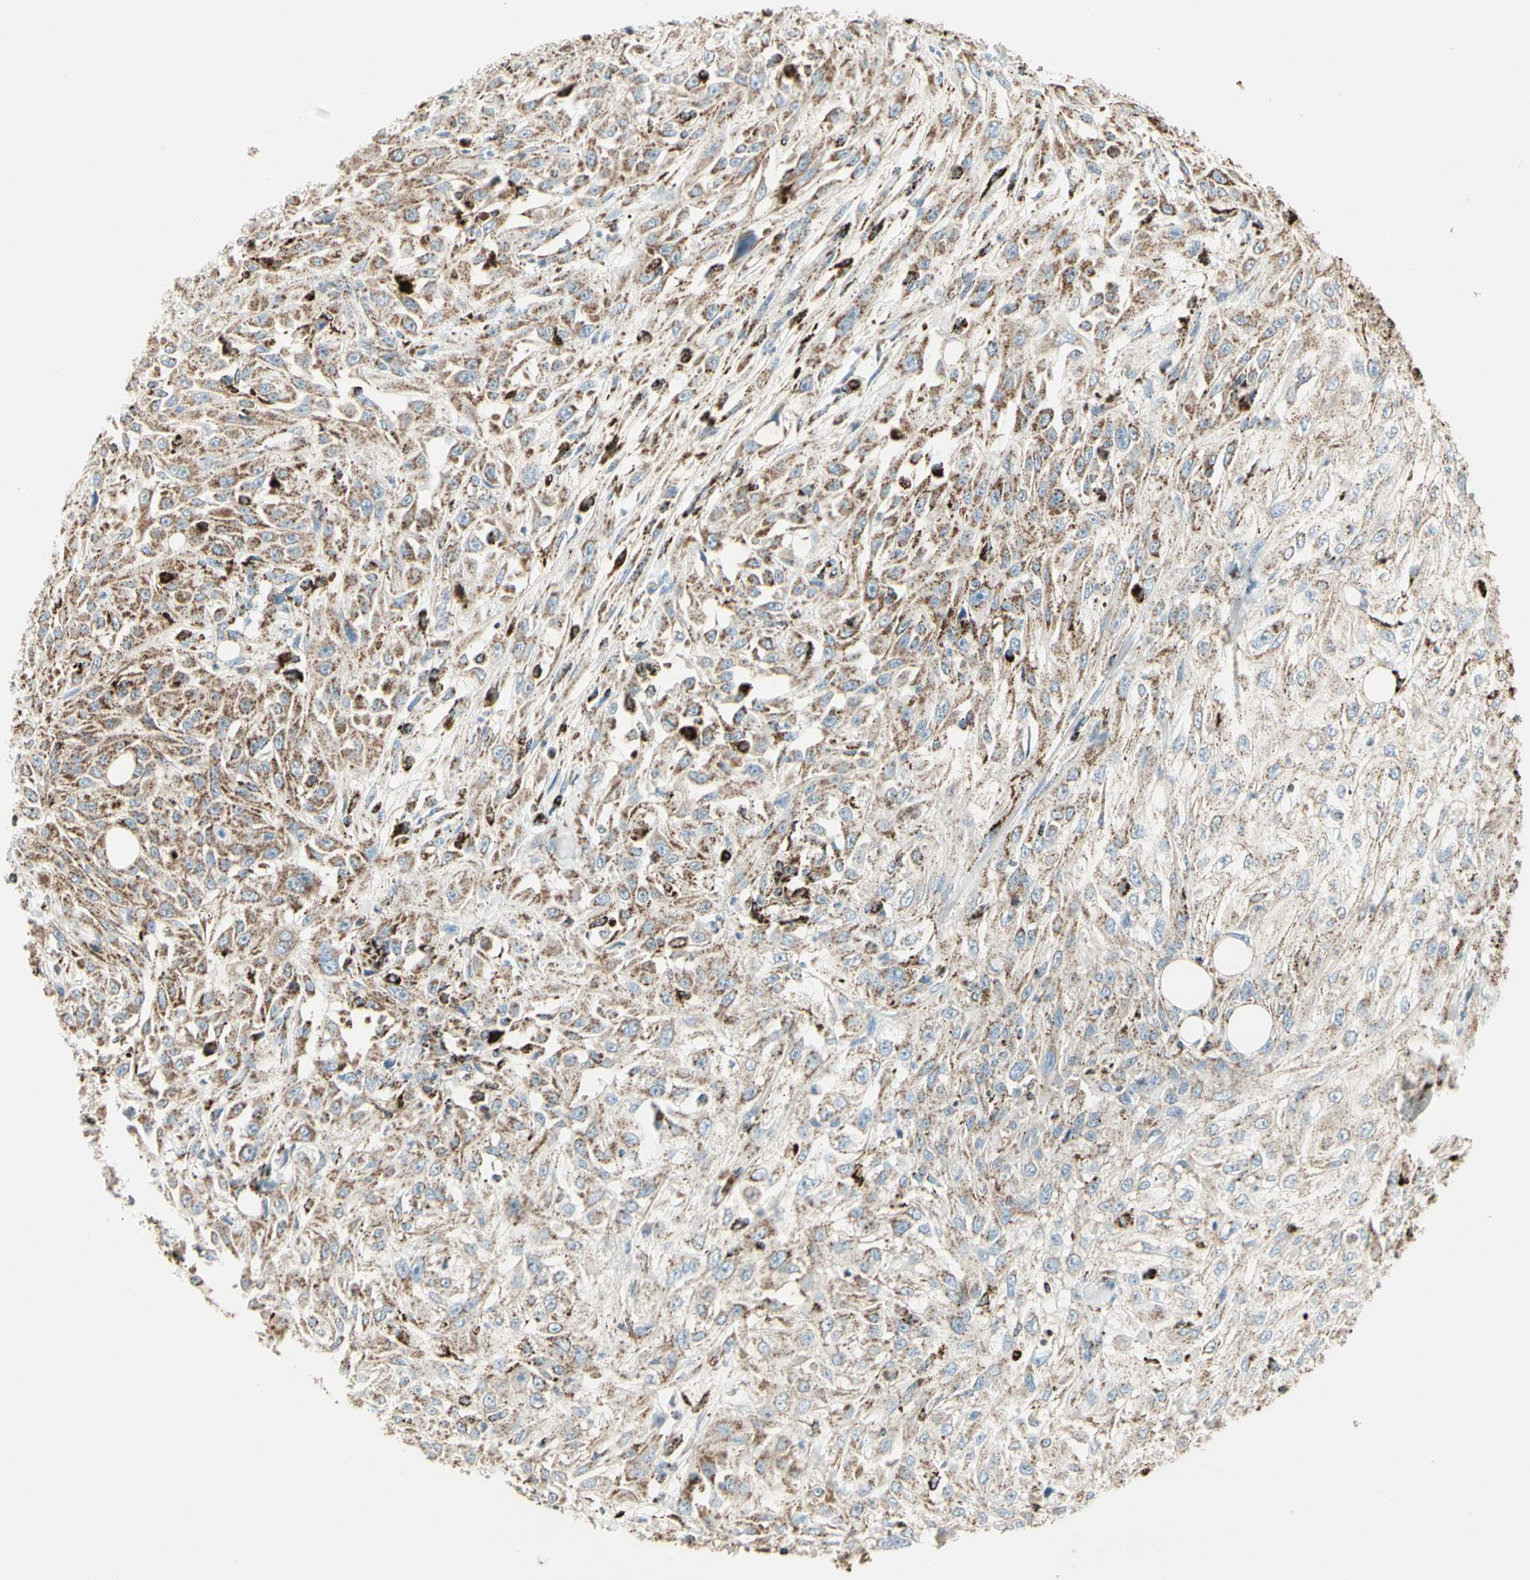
{"staining": {"intensity": "moderate", "quantity": "25%-75%", "location": "cytoplasmic/membranous"}, "tissue": "skin cancer", "cell_type": "Tumor cells", "image_type": "cancer", "snomed": [{"axis": "morphology", "description": "Squamous cell carcinoma, NOS"}, {"axis": "topography", "description": "Skin"}], "caption": "This photomicrograph demonstrates skin cancer (squamous cell carcinoma) stained with immunohistochemistry (IHC) to label a protein in brown. The cytoplasmic/membranous of tumor cells show moderate positivity for the protein. Nuclei are counter-stained blue.", "gene": "ME2", "patient": {"sex": "male", "age": 75}}